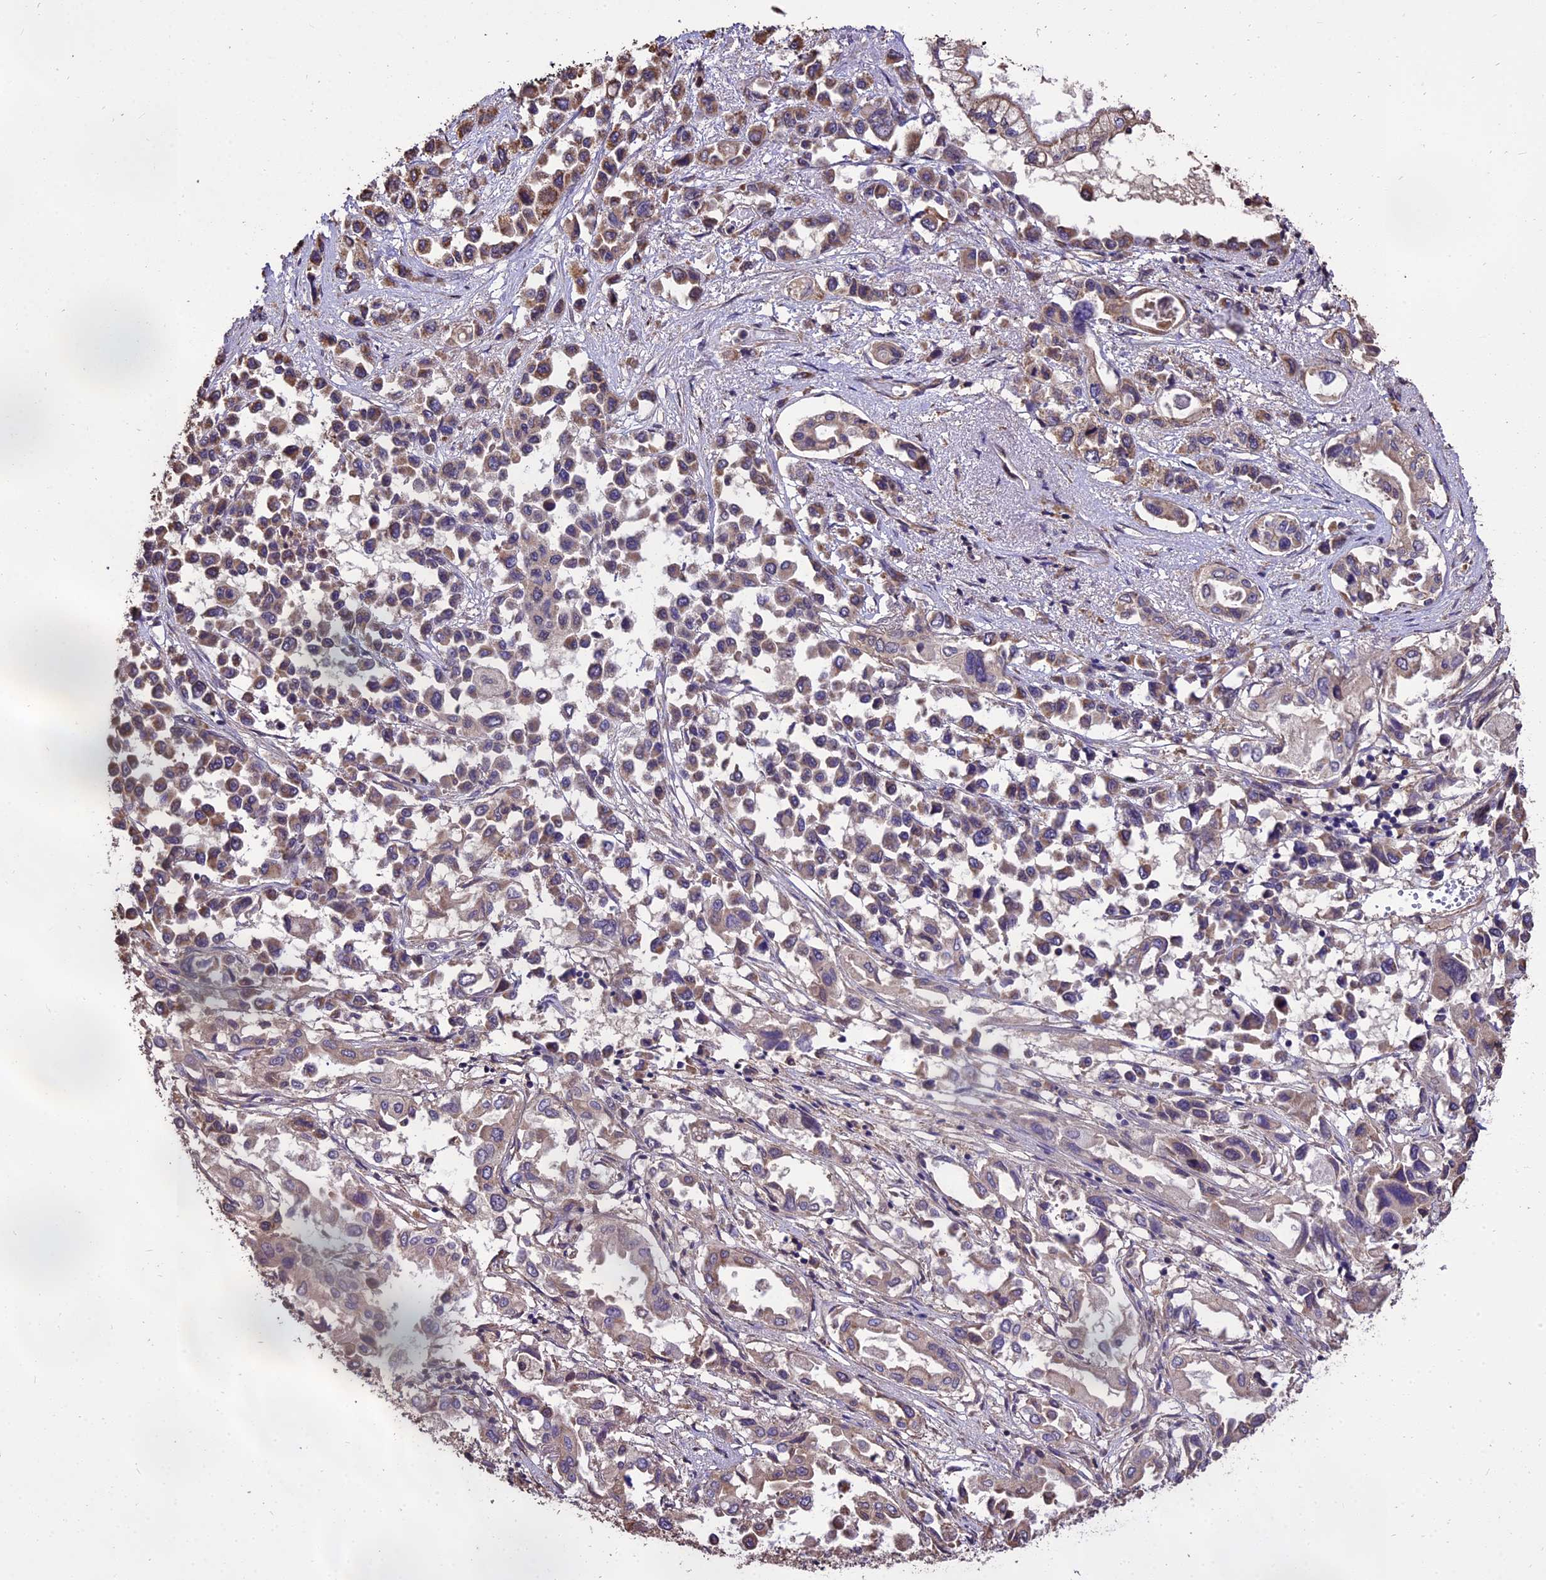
{"staining": {"intensity": "weak", "quantity": "25%-75%", "location": "cytoplasmic/membranous"}, "tissue": "pancreatic cancer", "cell_type": "Tumor cells", "image_type": "cancer", "snomed": [{"axis": "morphology", "description": "Adenocarcinoma, NOS"}, {"axis": "topography", "description": "Pancreas"}], "caption": "Human pancreatic adenocarcinoma stained for a protein (brown) demonstrates weak cytoplasmic/membranous positive staining in approximately 25%-75% of tumor cells.", "gene": "PGPEP1L", "patient": {"sex": "male", "age": 92}}